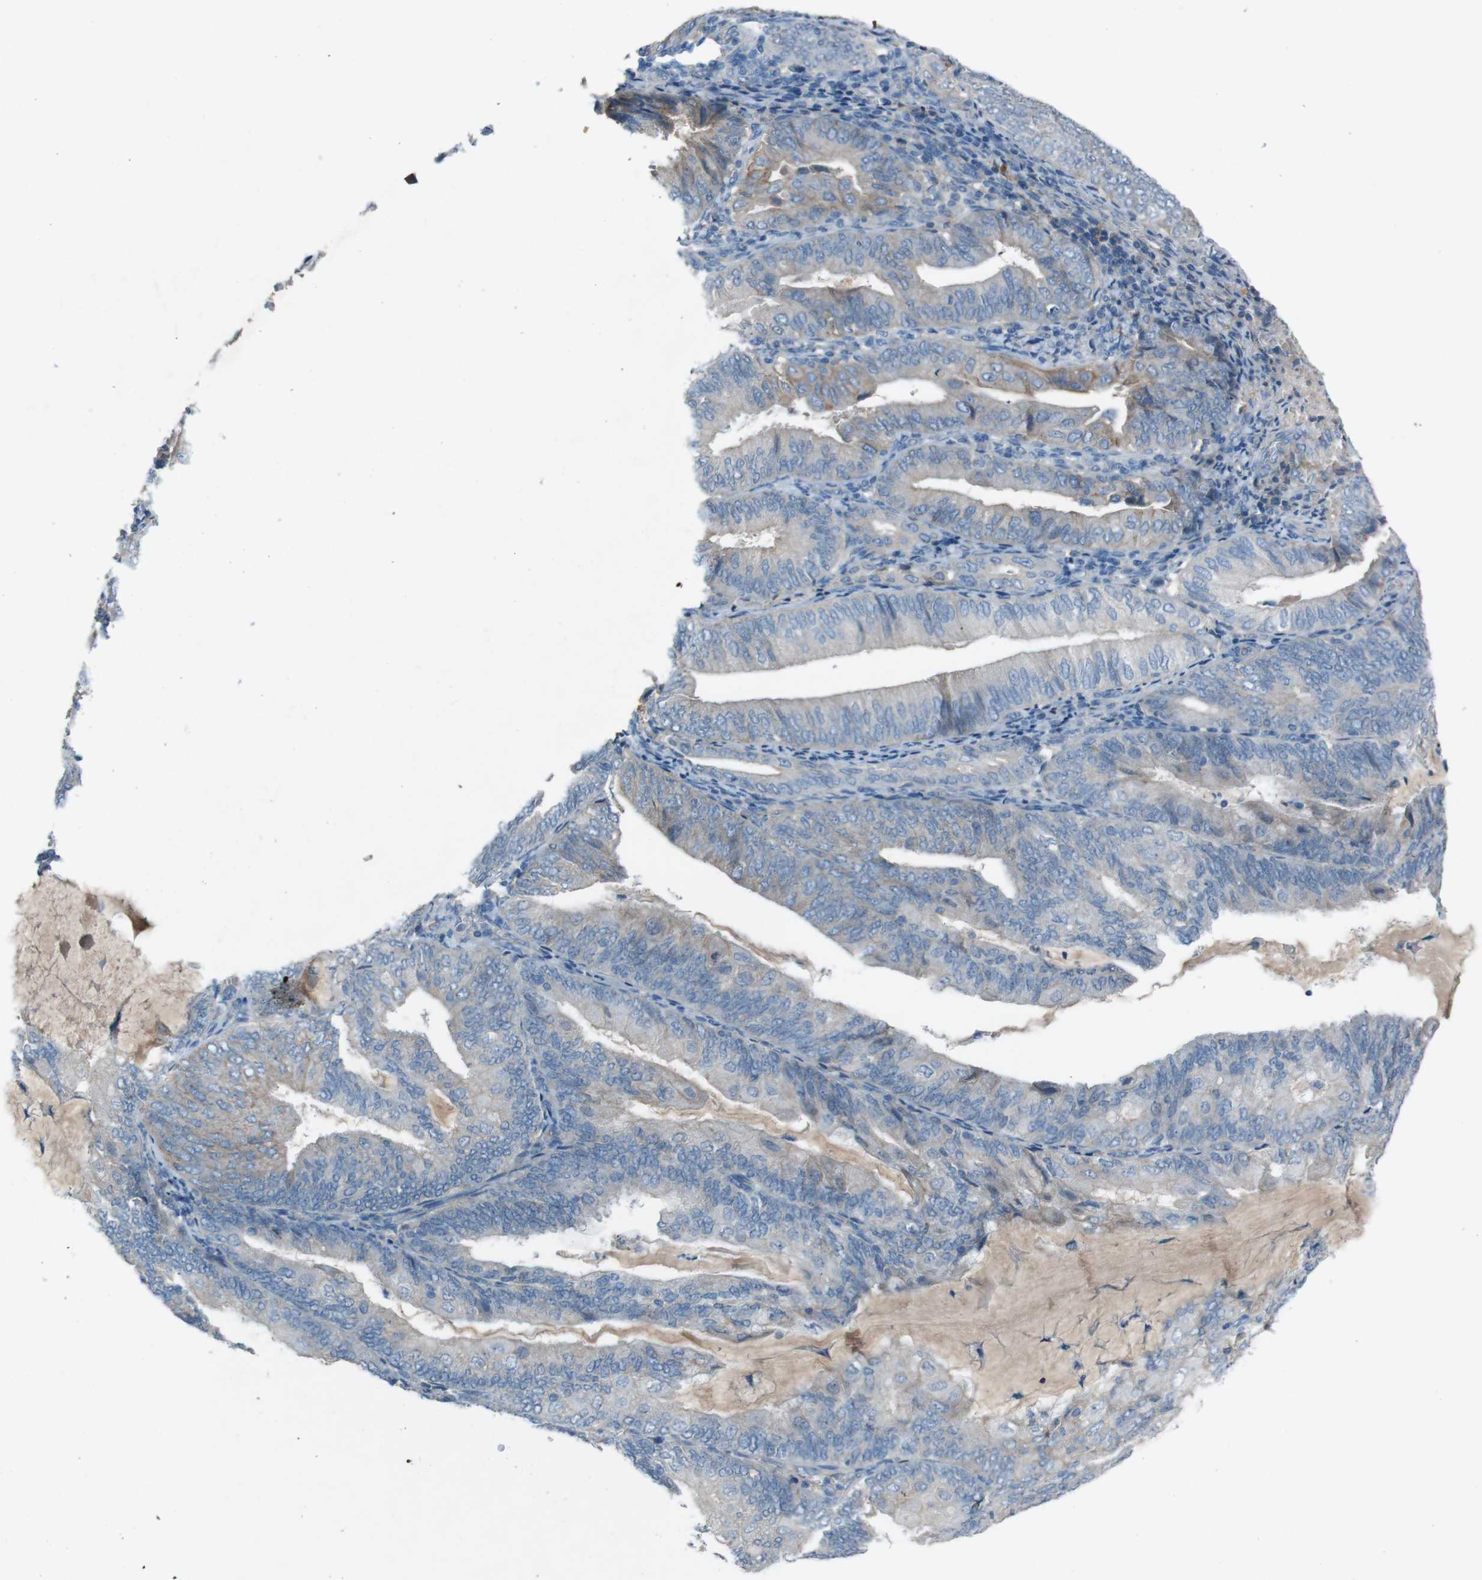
{"staining": {"intensity": "weak", "quantity": "<25%", "location": "cytoplasmic/membranous"}, "tissue": "endometrial cancer", "cell_type": "Tumor cells", "image_type": "cancer", "snomed": [{"axis": "morphology", "description": "Adenocarcinoma, NOS"}, {"axis": "topography", "description": "Endometrium"}], "caption": "Immunohistochemistry (IHC) photomicrograph of human endometrial cancer (adenocarcinoma) stained for a protein (brown), which displays no expression in tumor cells.", "gene": "PVR", "patient": {"sex": "female", "age": 81}}